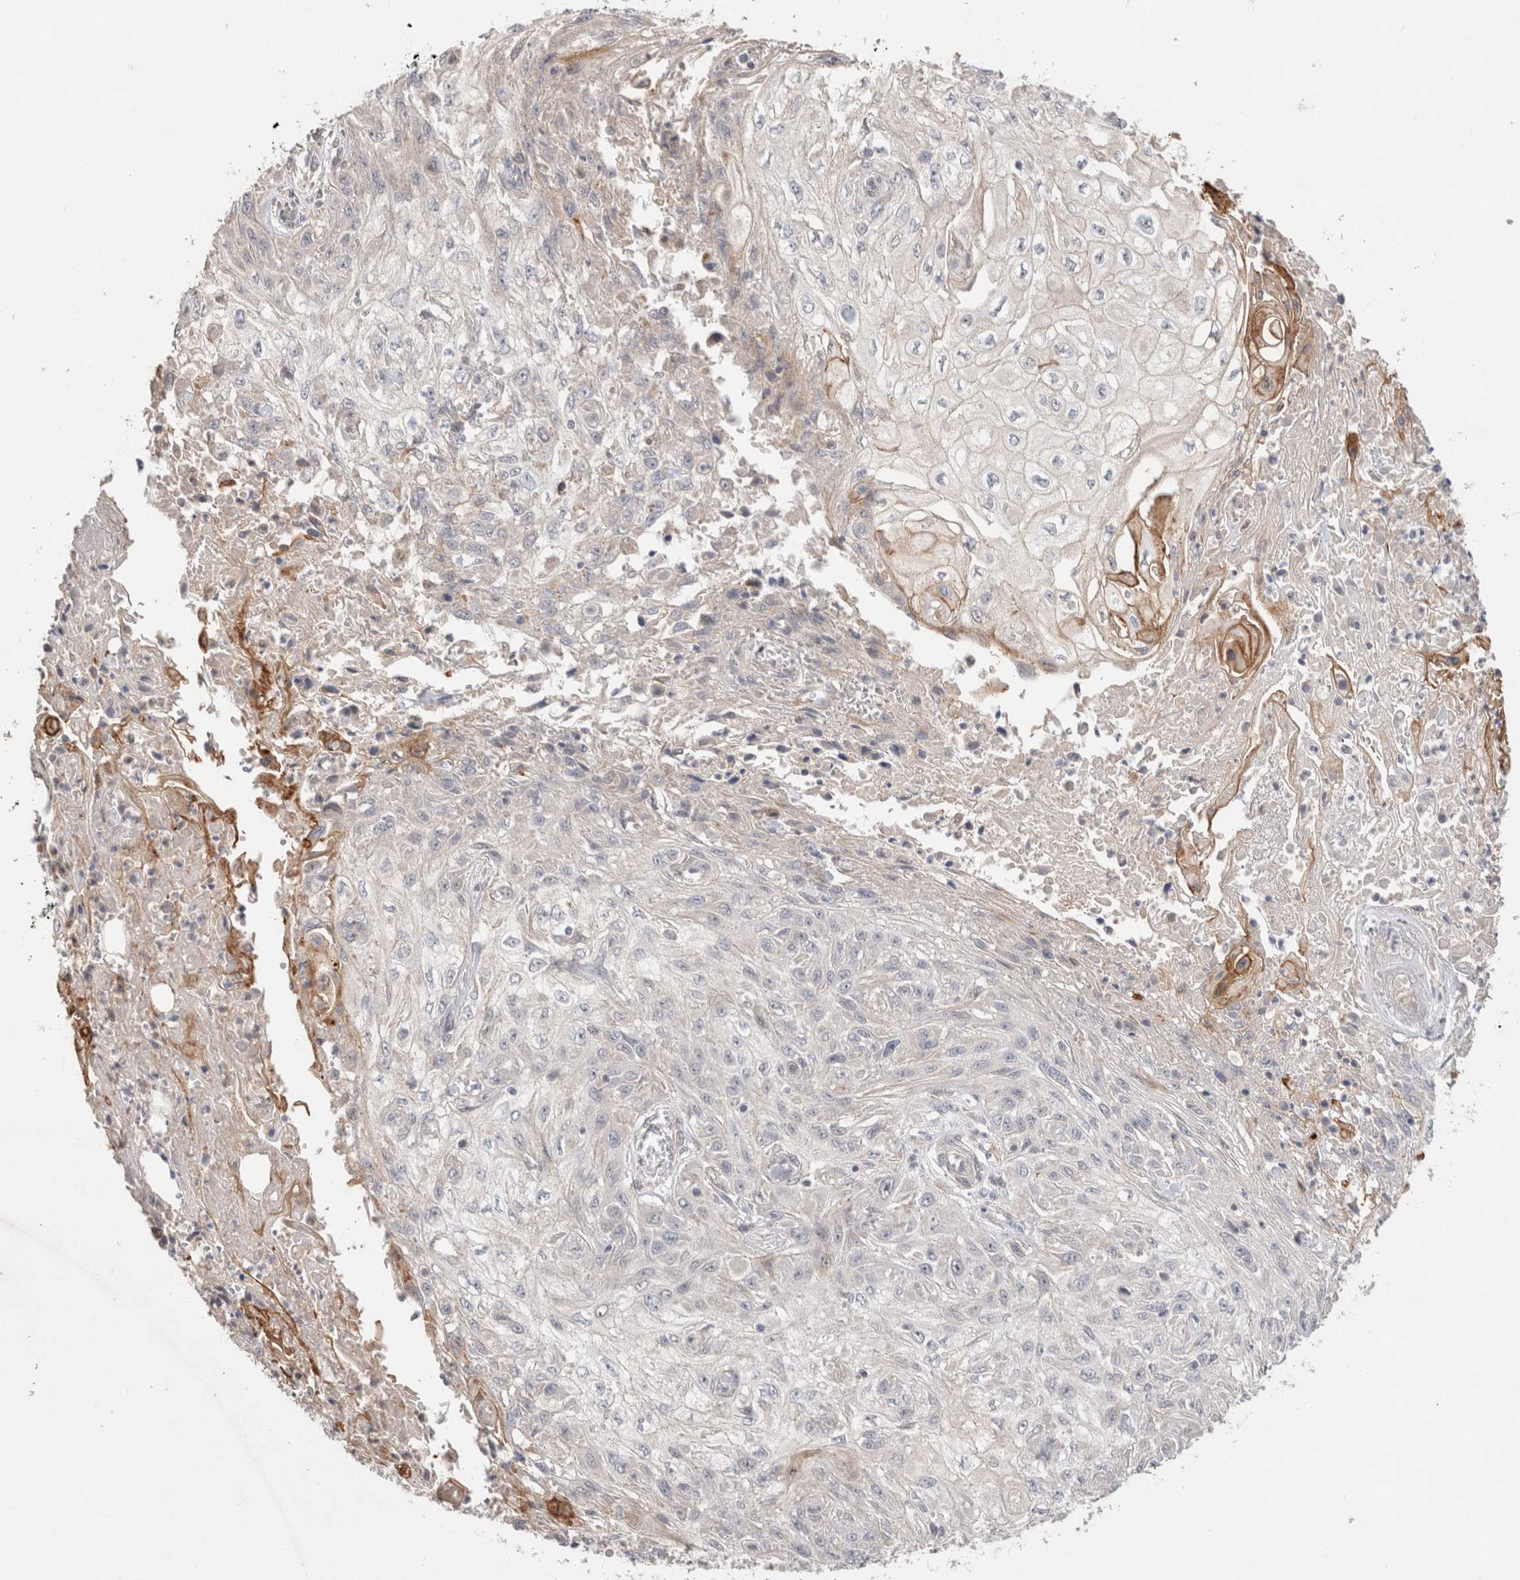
{"staining": {"intensity": "negative", "quantity": "none", "location": "none"}, "tissue": "skin cancer", "cell_type": "Tumor cells", "image_type": "cancer", "snomed": [{"axis": "morphology", "description": "Squamous cell carcinoma, NOS"}, {"axis": "morphology", "description": "Squamous cell carcinoma, metastatic, NOS"}, {"axis": "topography", "description": "Skin"}, {"axis": "topography", "description": "Lymph node"}], "caption": "Metastatic squamous cell carcinoma (skin) stained for a protein using immunohistochemistry (IHC) exhibits no positivity tumor cells.", "gene": "SYDE2", "patient": {"sex": "male", "age": 75}}